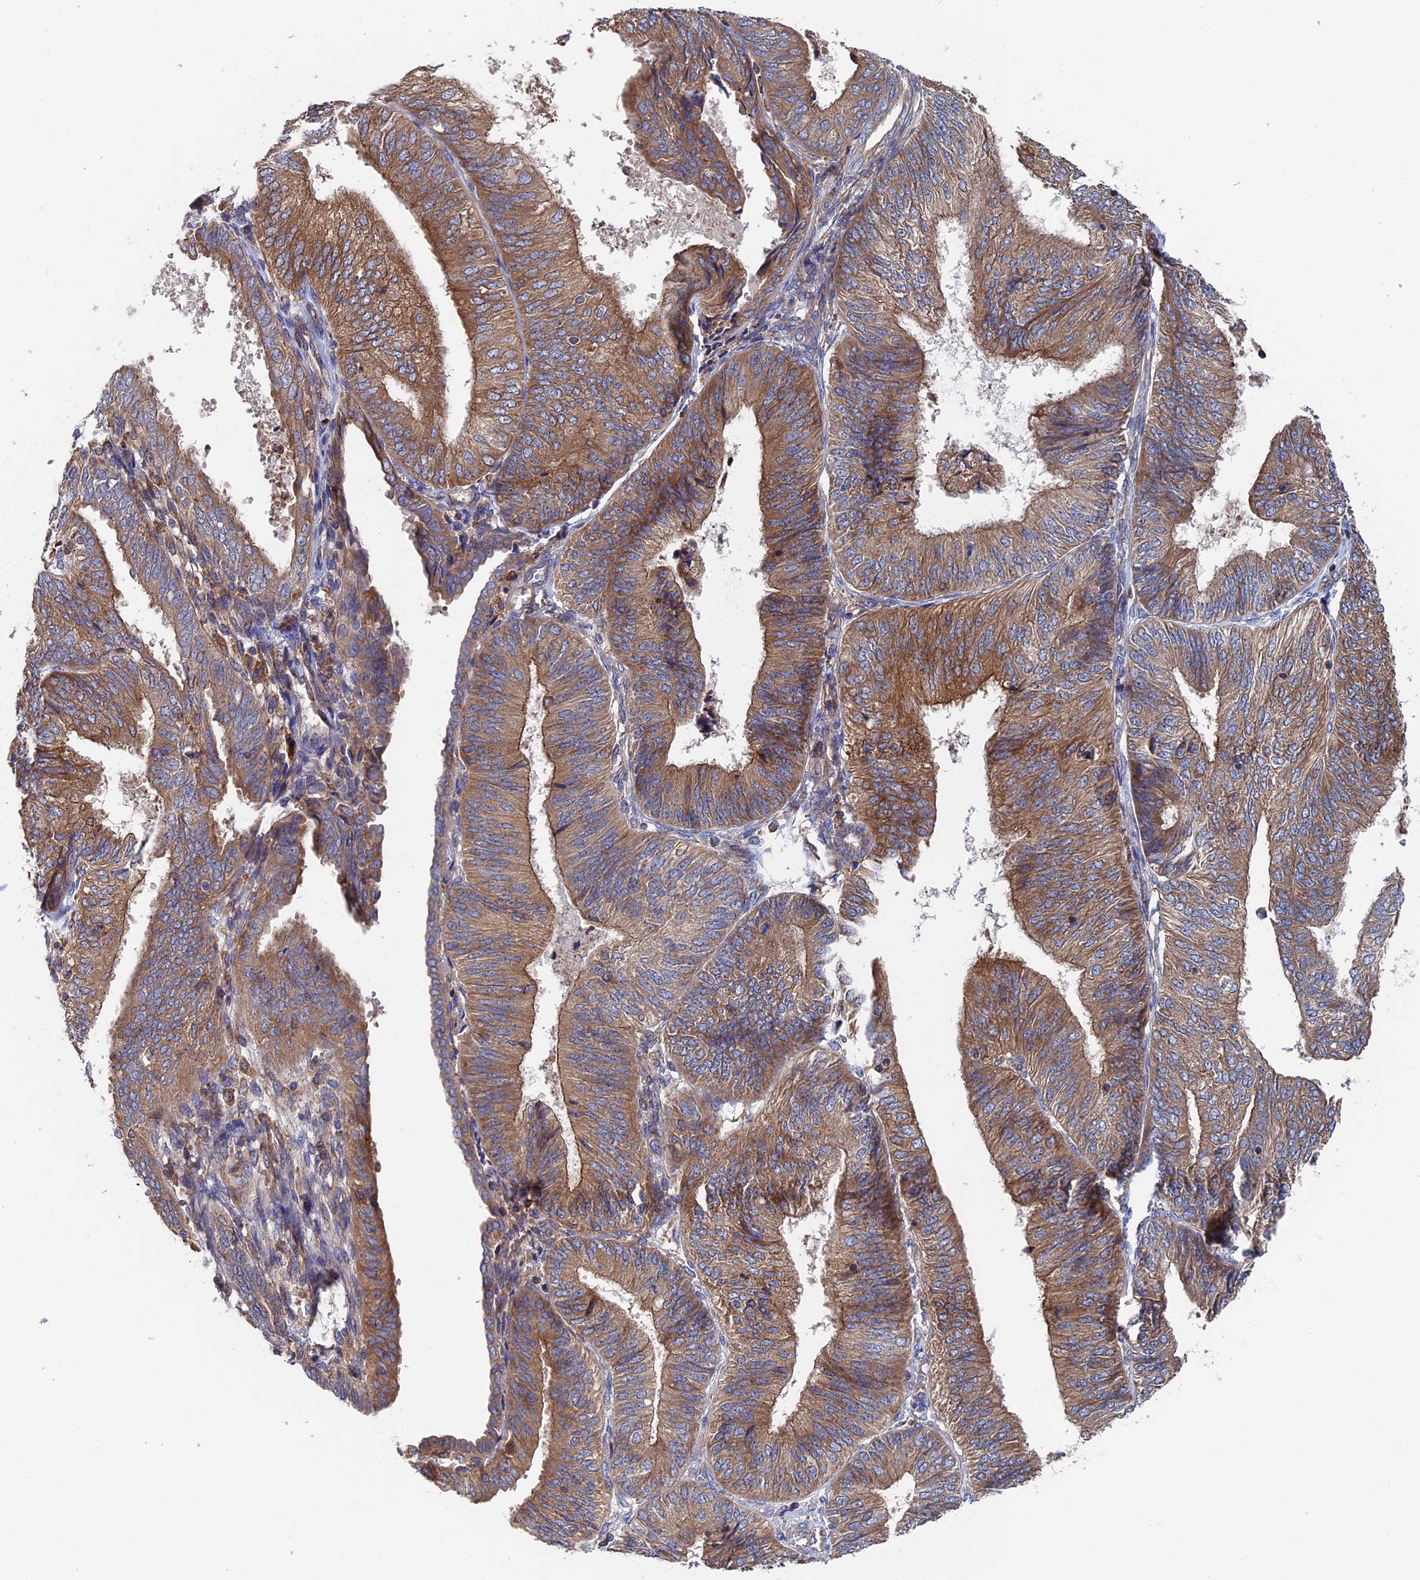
{"staining": {"intensity": "moderate", "quantity": ">75%", "location": "cytoplasmic/membranous"}, "tissue": "endometrial cancer", "cell_type": "Tumor cells", "image_type": "cancer", "snomed": [{"axis": "morphology", "description": "Adenocarcinoma, NOS"}, {"axis": "topography", "description": "Endometrium"}], "caption": "Immunohistochemical staining of human endometrial adenocarcinoma shows medium levels of moderate cytoplasmic/membranous staining in about >75% of tumor cells.", "gene": "DNAJC3", "patient": {"sex": "female", "age": 58}}